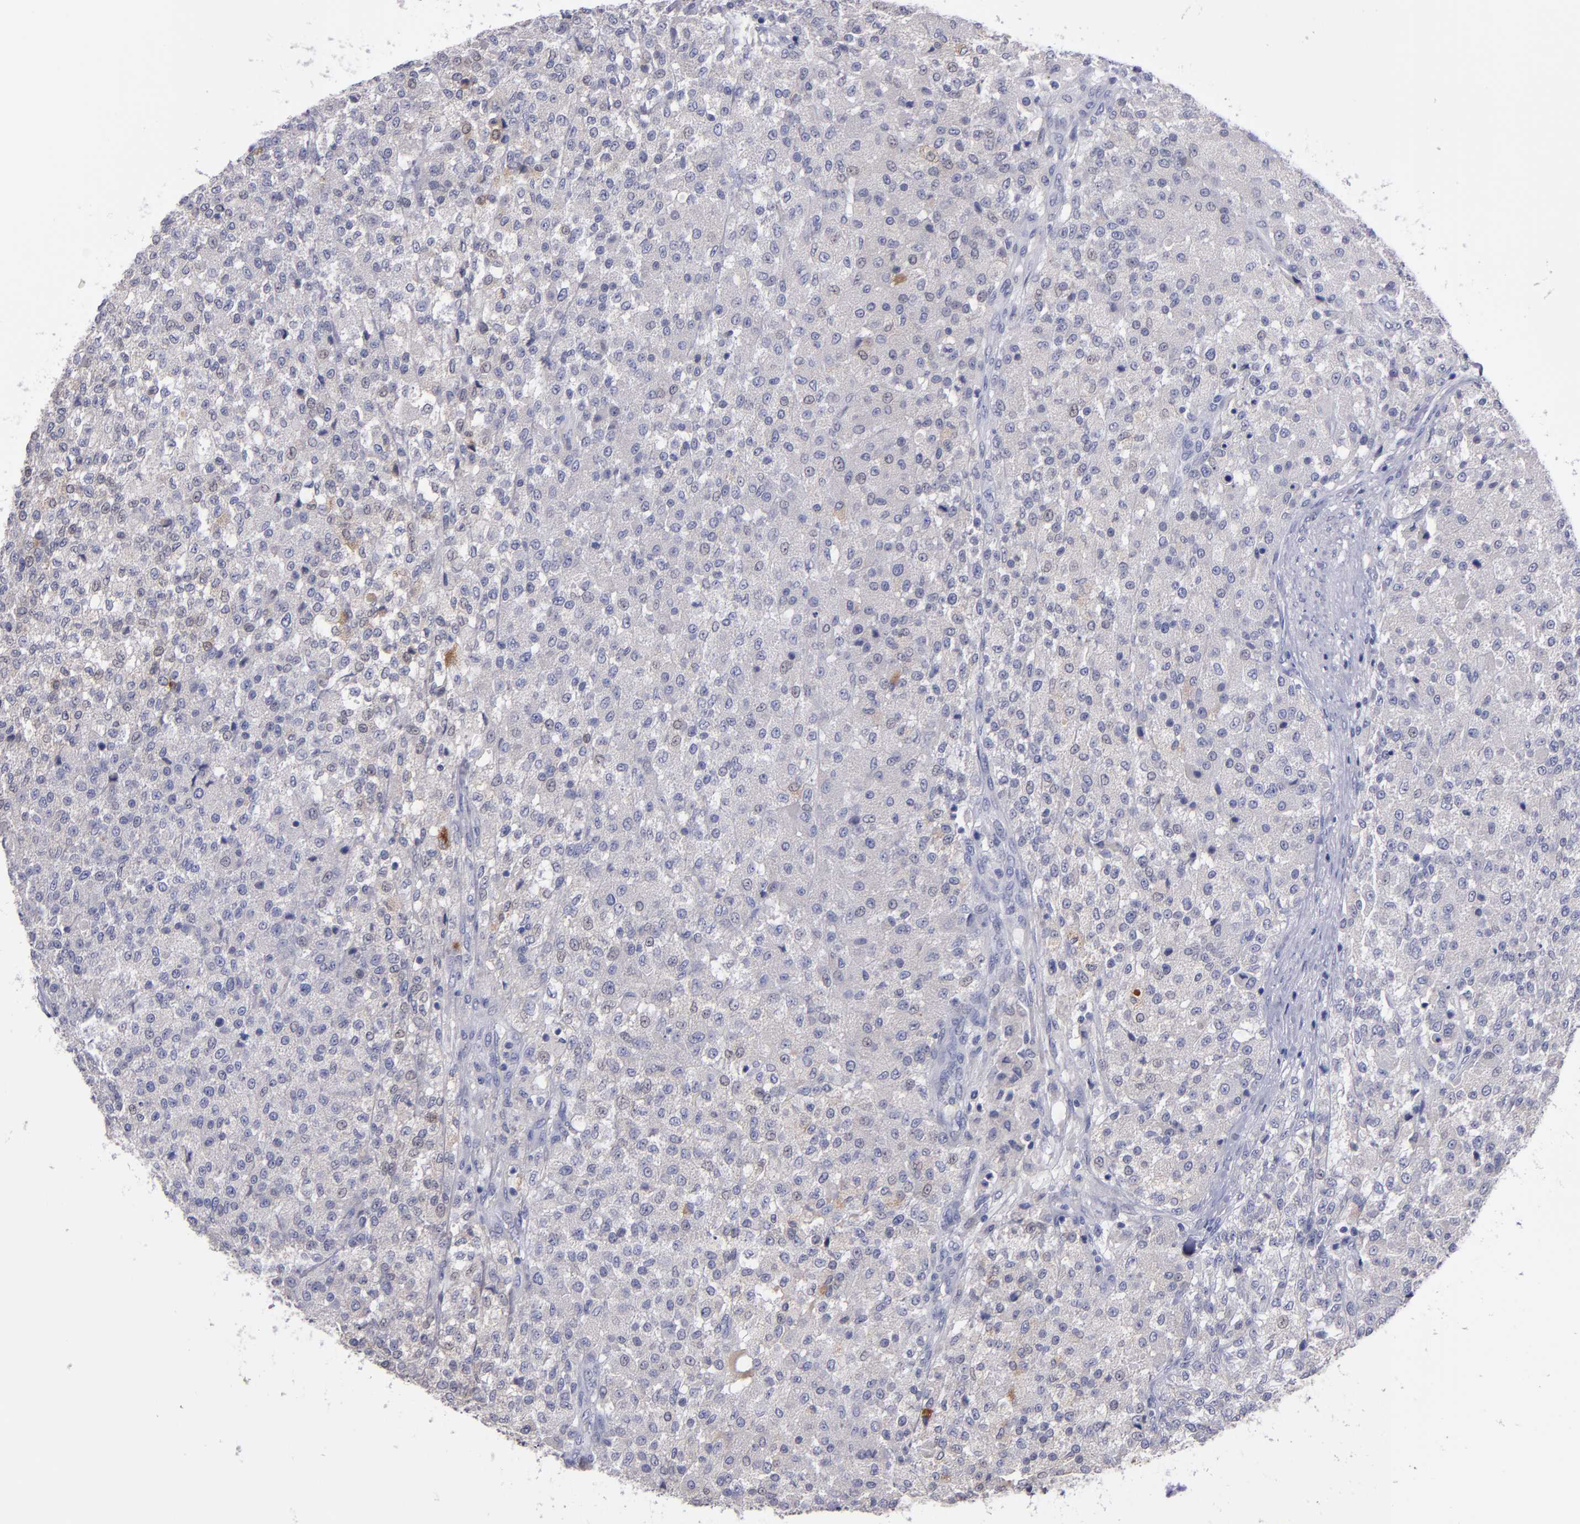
{"staining": {"intensity": "weak", "quantity": "<25%", "location": "cytoplasmic/membranous"}, "tissue": "testis cancer", "cell_type": "Tumor cells", "image_type": "cancer", "snomed": [{"axis": "morphology", "description": "Seminoma, NOS"}, {"axis": "topography", "description": "Testis"}], "caption": "Human testis cancer (seminoma) stained for a protein using IHC displays no positivity in tumor cells.", "gene": "CDH3", "patient": {"sex": "male", "age": 59}}